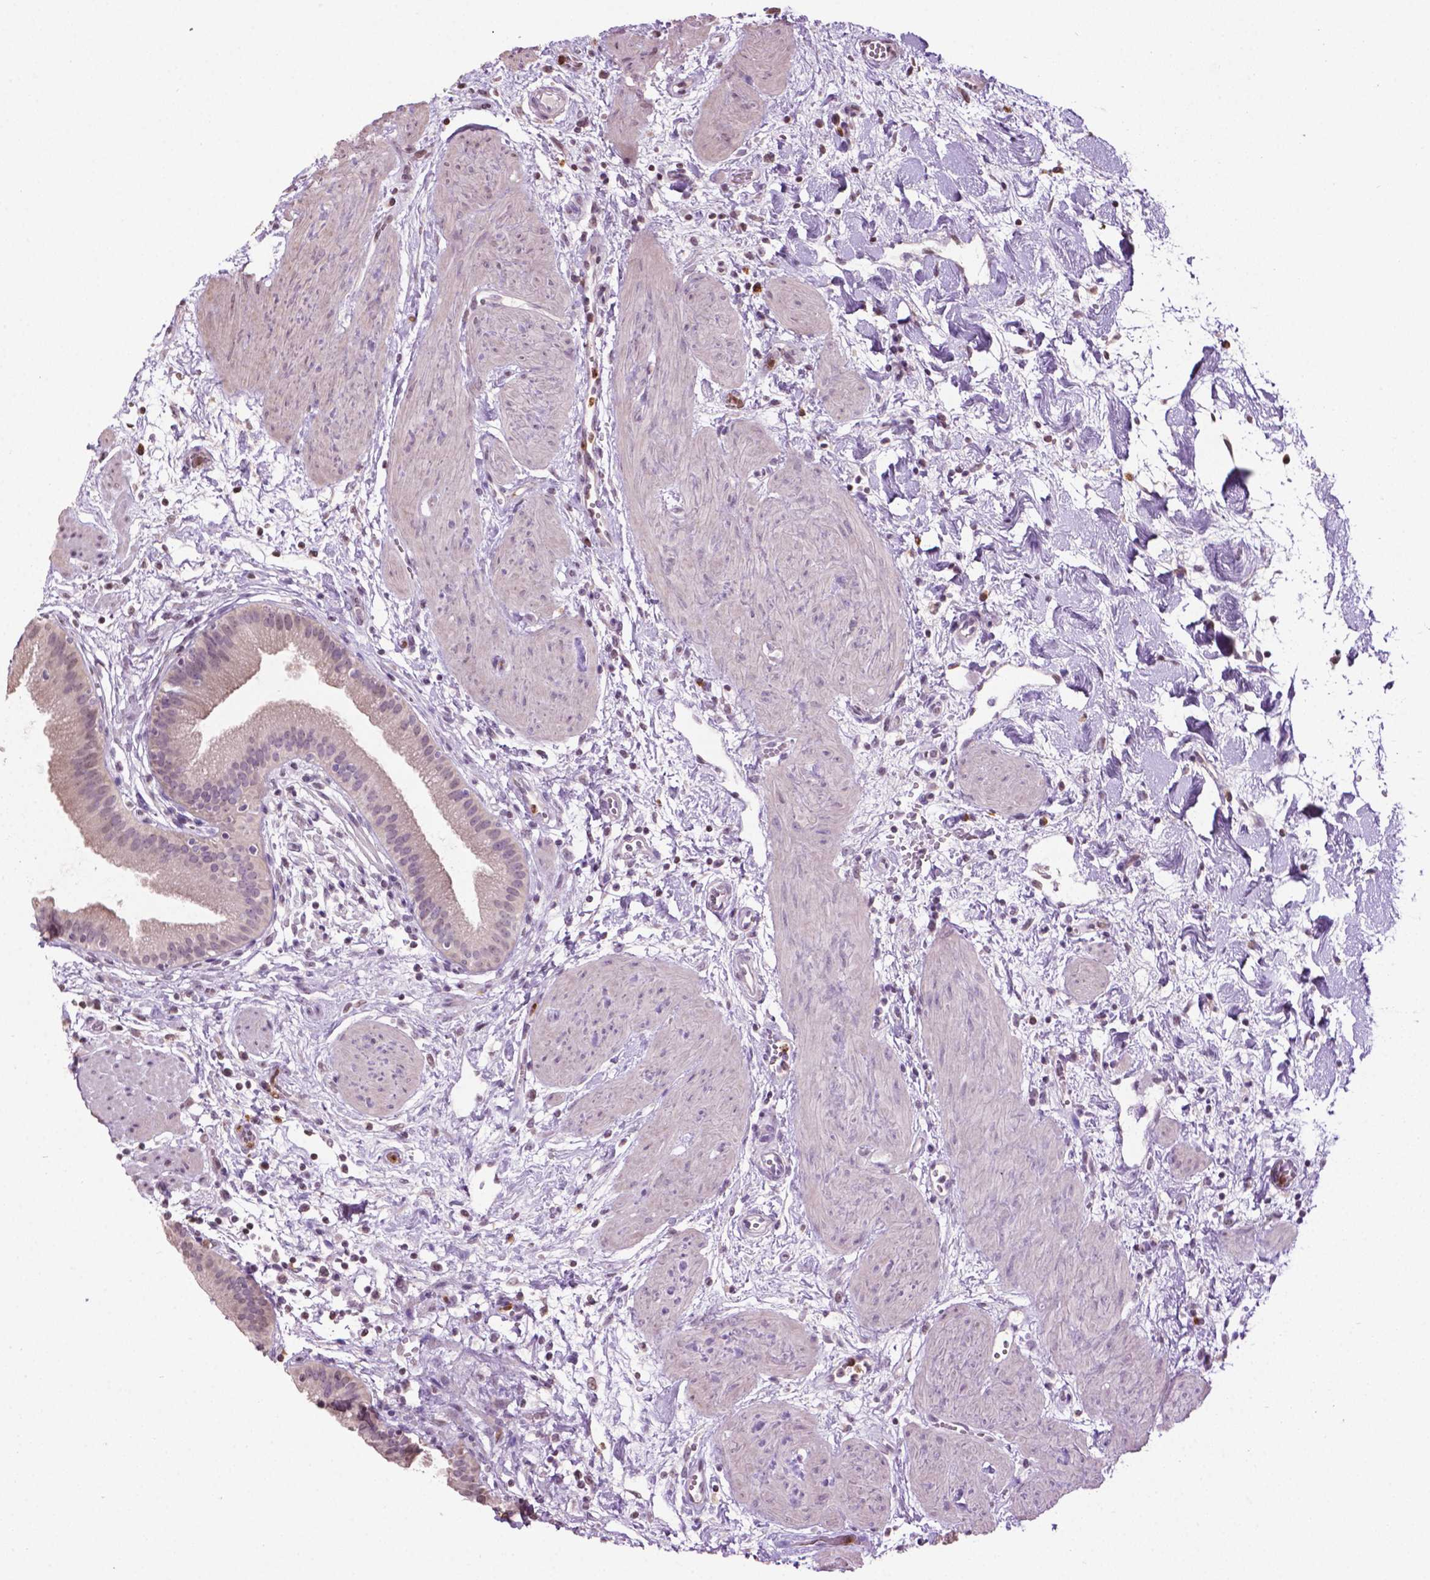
{"staining": {"intensity": "weak", "quantity": "<25%", "location": "cytoplasmic/membranous,nuclear"}, "tissue": "gallbladder", "cell_type": "Glandular cells", "image_type": "normal", "snomed": [{"axis": "morphology", "description": "Normal tissue, NOS"}, {"axis": "topography", "description": "Gallbladder"}], "caption": "This is an immunohistochemistry histopathology image of unremarkable gallbladder. There is no staining in glandular cells.", "gene": "NTNG2", "patient": {"sex": "female", "age": 65}}